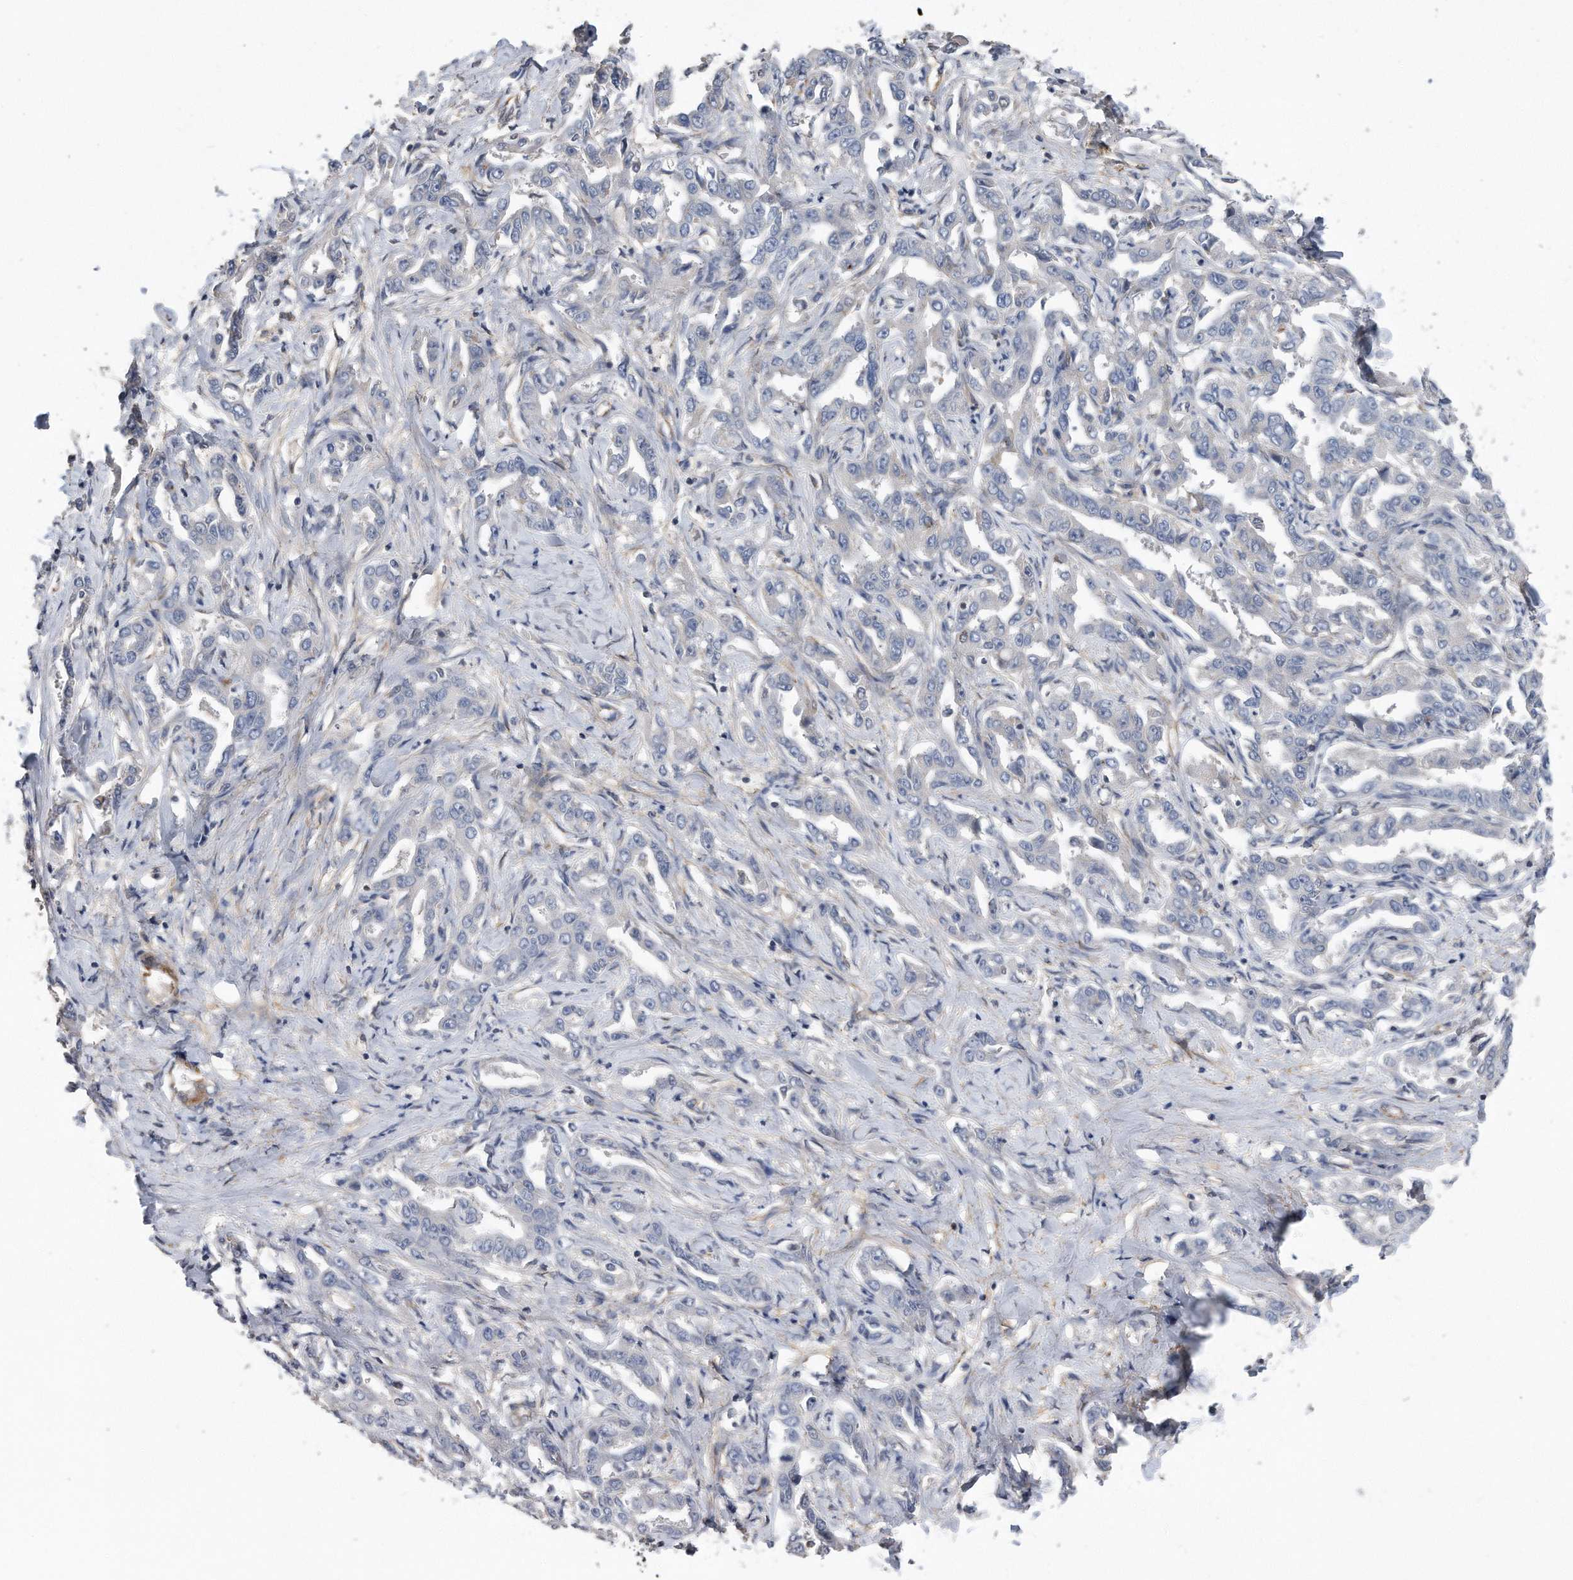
{"staining": {"intensity": "negative", "quantity": "none", "location": "none"}, "tissue": "liver cancer", "cell_type": "Tumor cells", "image_type": "cancer", "snomed": [{"axis": "morphology", "description": "Cholangiocarcinoma"}, {"axis": "topography", "description": "Liver"}], "caption": "A high-resolution histopathology image shows immunohistochemistry staining of cholangiocarcinoma (liver), which shows no significant expression in tumor cells.", "gene": "GPC1", "patient": {"sex": "male", "age": 59}}